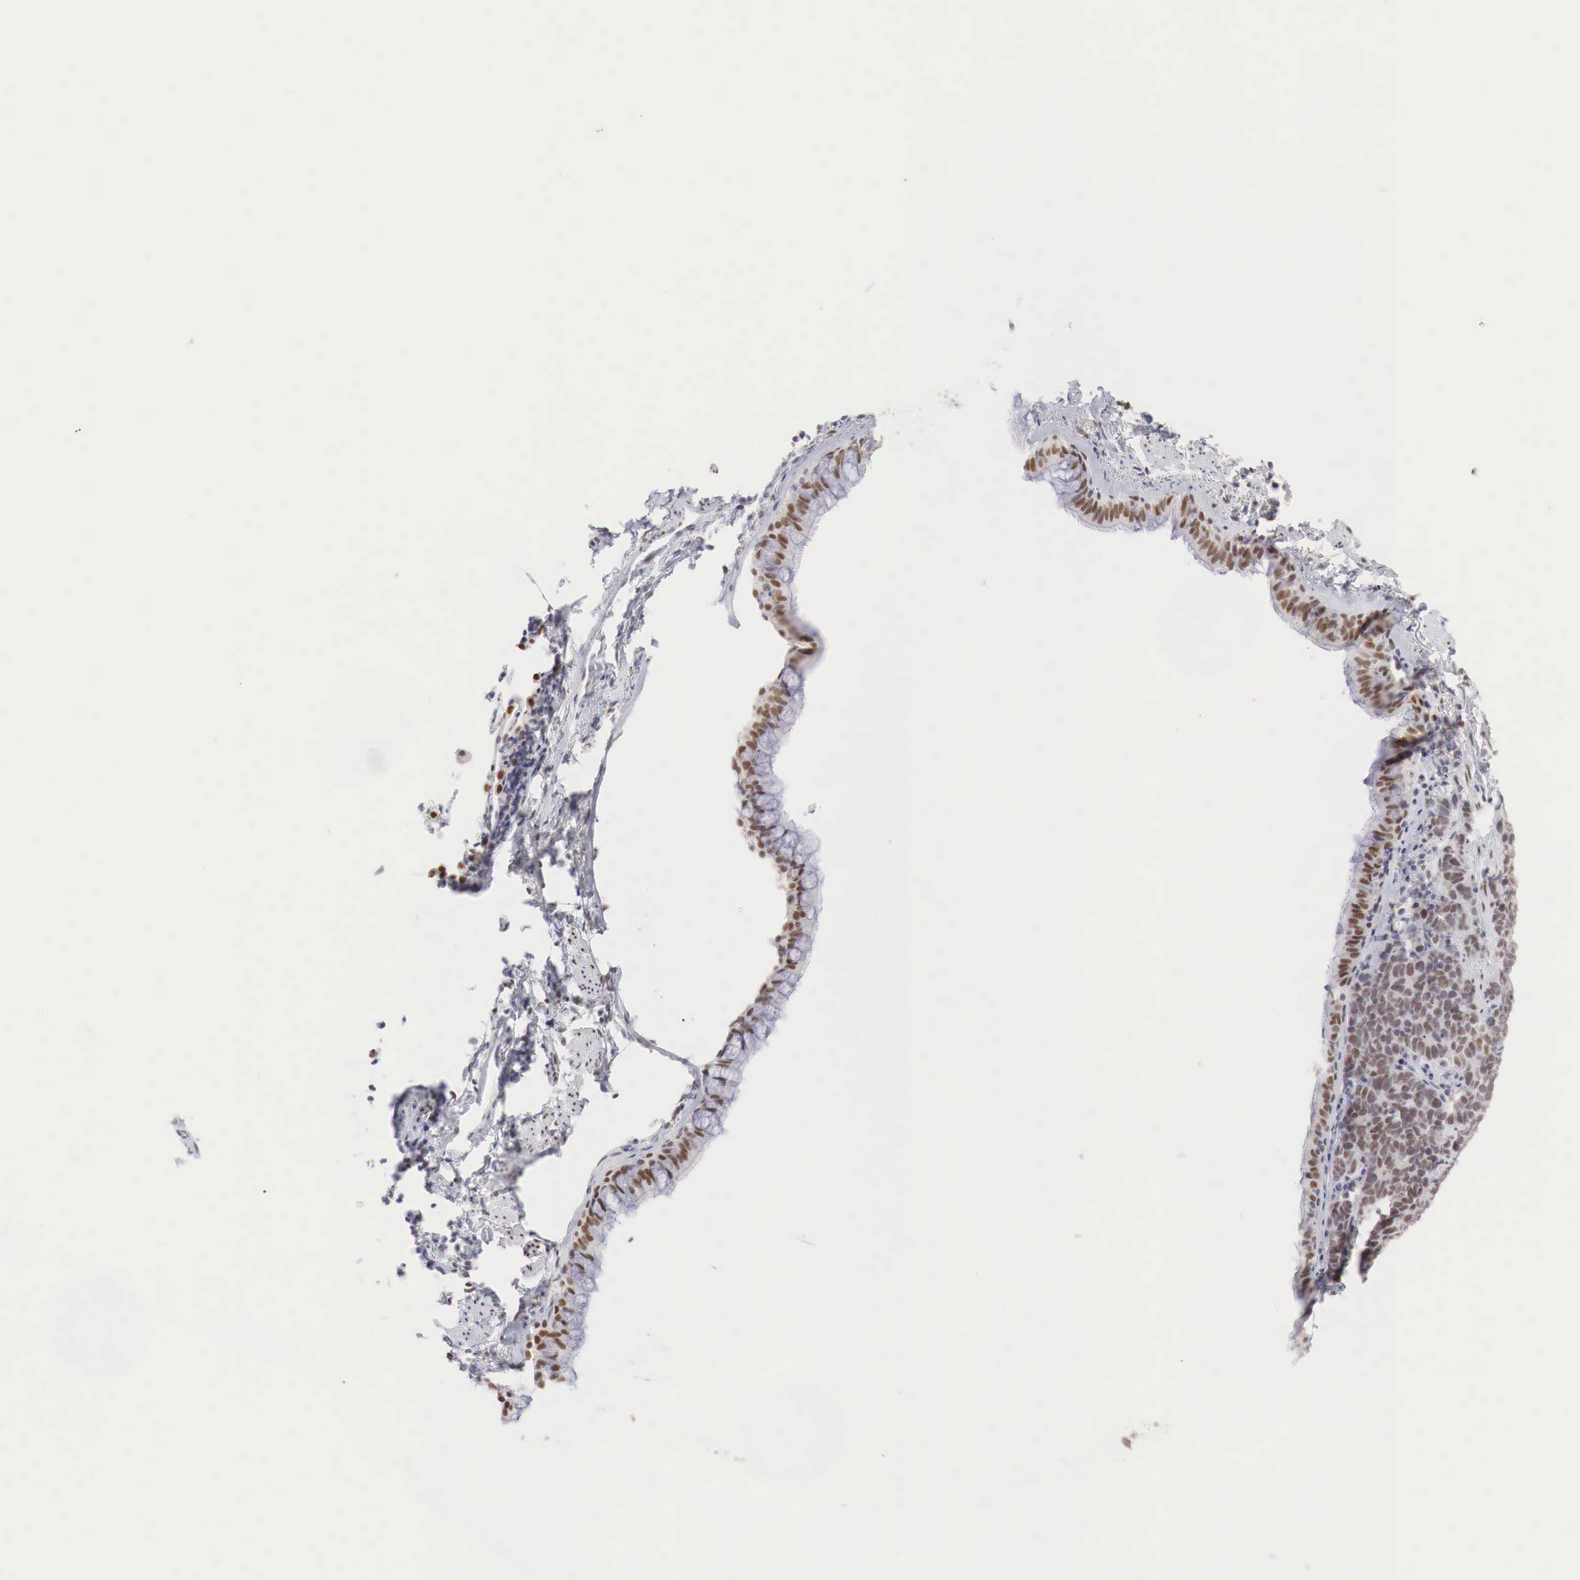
{"staining": {"intensity": "moderate", "quantity": ">75%", "location": "nuclear"}, "tissue": "lung cancer", "cell_type": "Tumor cells", "image_type": "cancer", "snomed": [{"axis": "morphology", "description": "Neoplasm, malignant, NOS"}, {"axis": "topography", "description": "Lung"}], "caption": "Malignant neoplasm (lung) stained for a protein reveals moderate nuclear positivity in tumor cells.", "gene": "FOXP2", "patient": {"sex": "female", "age": 75}}